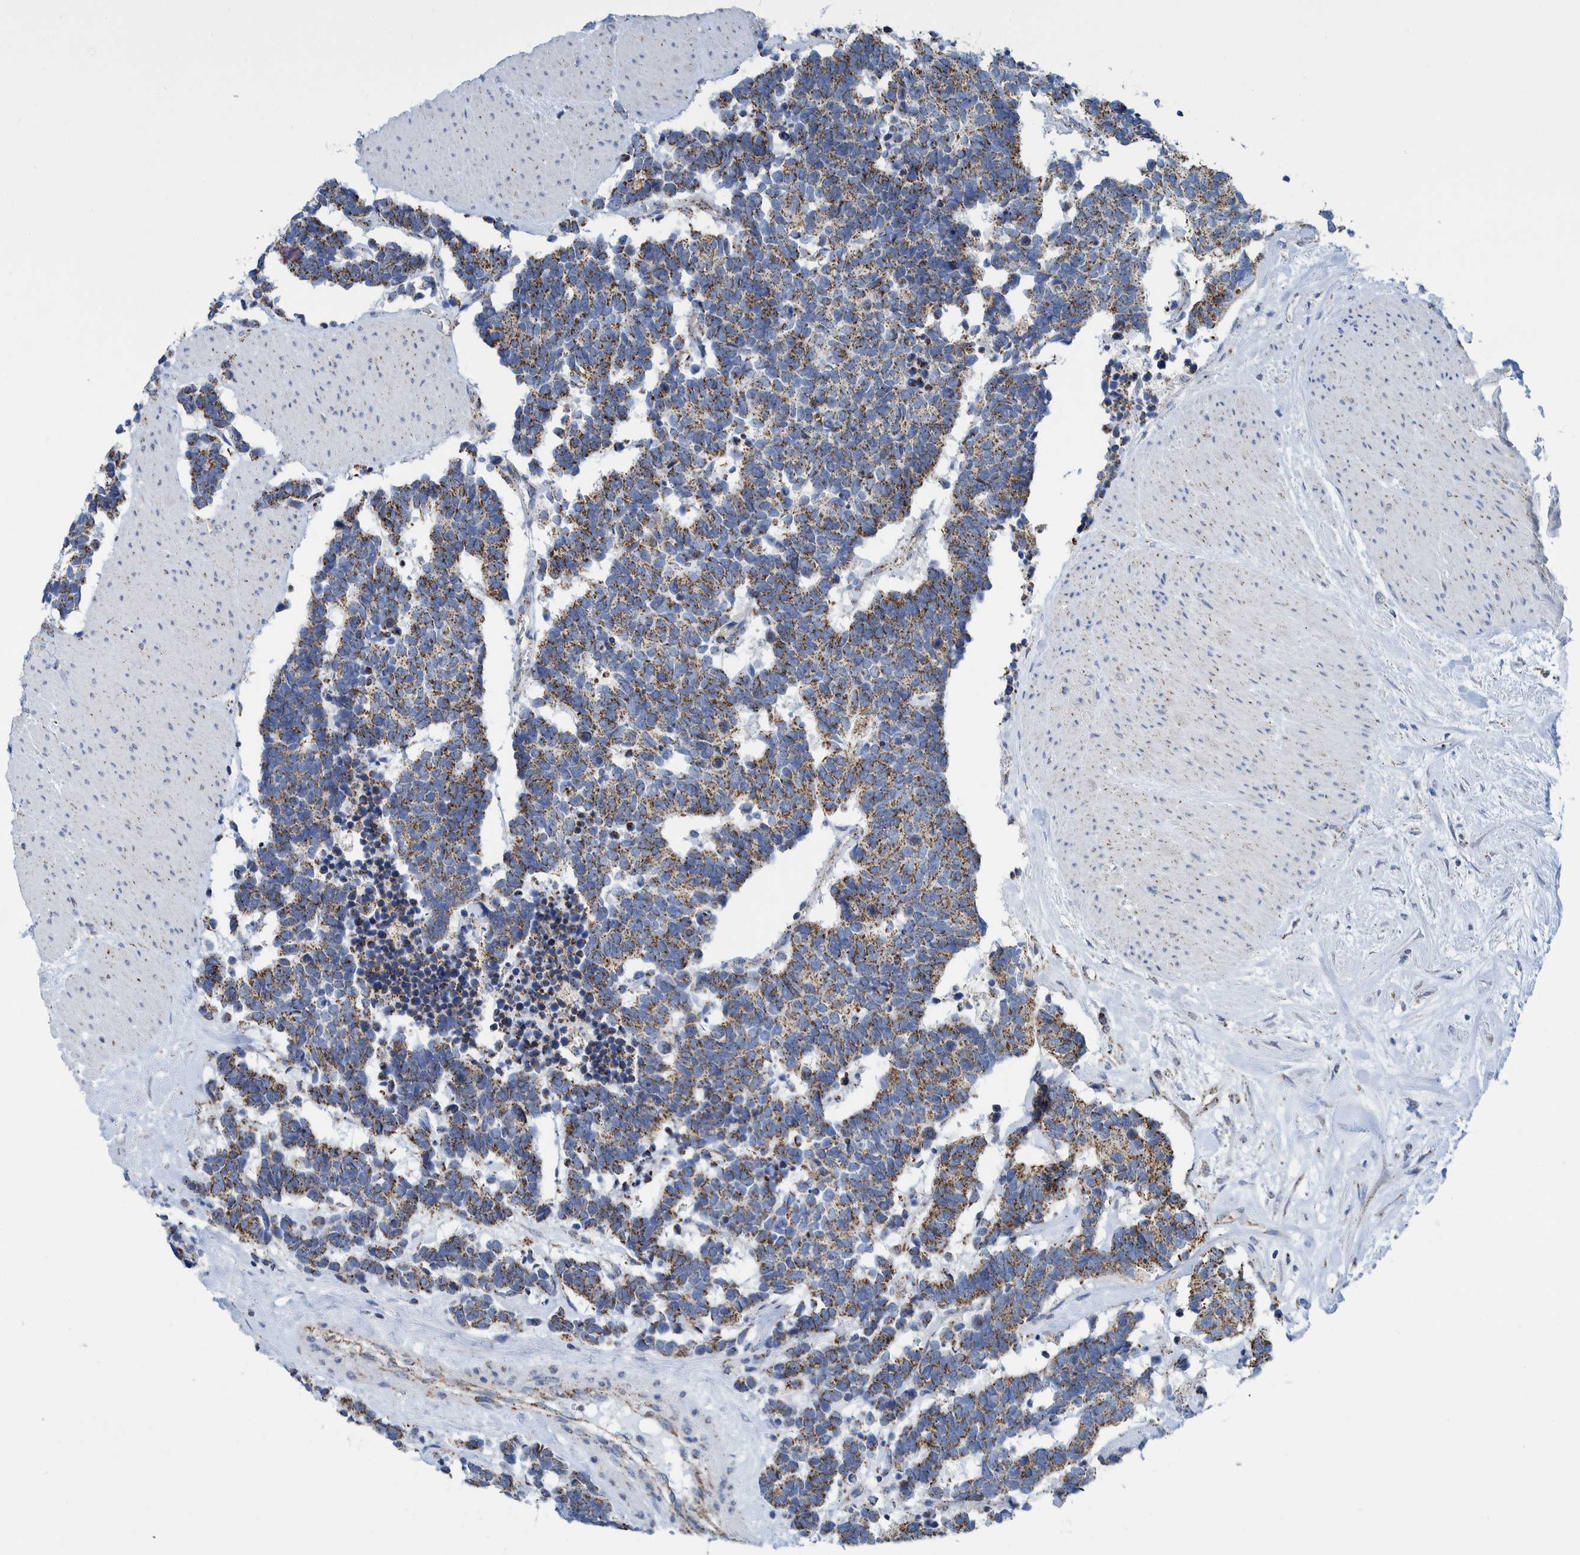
{"staining": {"intensity": "moderate", "quantity": ">75%", "location": "cytoplasmic/membranous"}, "tissue": "carcinoid", "cell_type": "Tumor cells", "image_type": "cancer", "snomed": [{"axis": "morphology", "description": "Carcinoma, NOS"}, {"axis": "morphology", "description": "Carcinoid, malignant, NOS"}, {"axis": "topography", "description": "Urinary bladder"}], "caption": "Brown immunohistochemical staining in carcinoid (malignant) exhibits moderate cytoplasmic/membranous positivity in about >75% of tumor cells.", "gene": "MRPS7", "patient": {"sex": "male", "age": 57}}